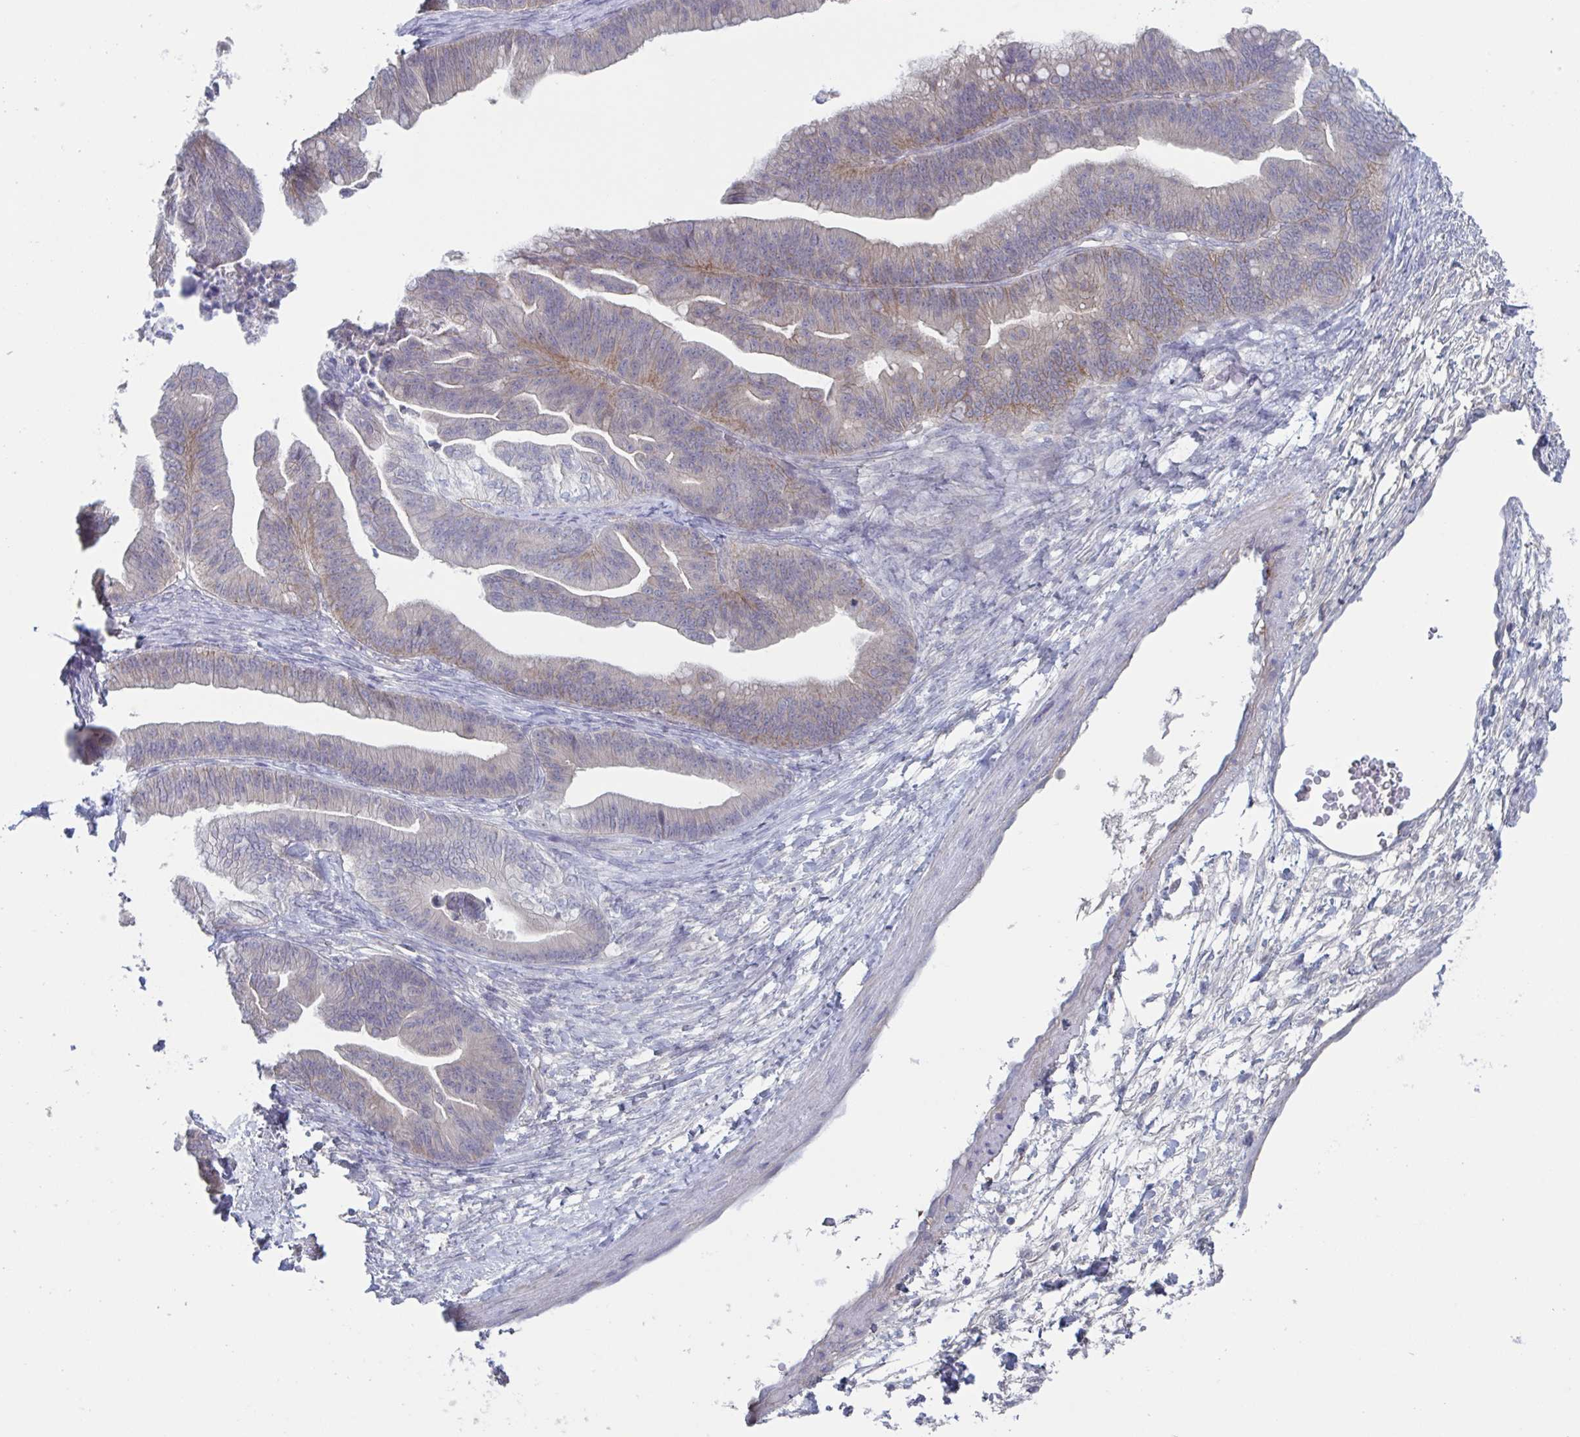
{"staining": {"intensity": "weak", "quantity": "<25%", "location": "cytoplasmic/membranous"}, "tissue": "ovarian cancer", "cell_type": "Tumor cells", "image_type": "cancer", "snomed": [{"axis": "morphology", "description": "Cystadenocarcinoma, mucinous, NOS"}, {"axis": "topography", "description": "Ovary"}], "caption": "An immunohistochemistry histopathology image of ovarian mucinous cystadenocarcinoma is shown. There is no staining in tumor cells of ovarian mucinous cystadenocarcinoma. (Immunohistochemistry (ihc), brightfield microscopy, high magnification).", "gene": "STK26", "patient": {"sex": "female", "age": 67}}